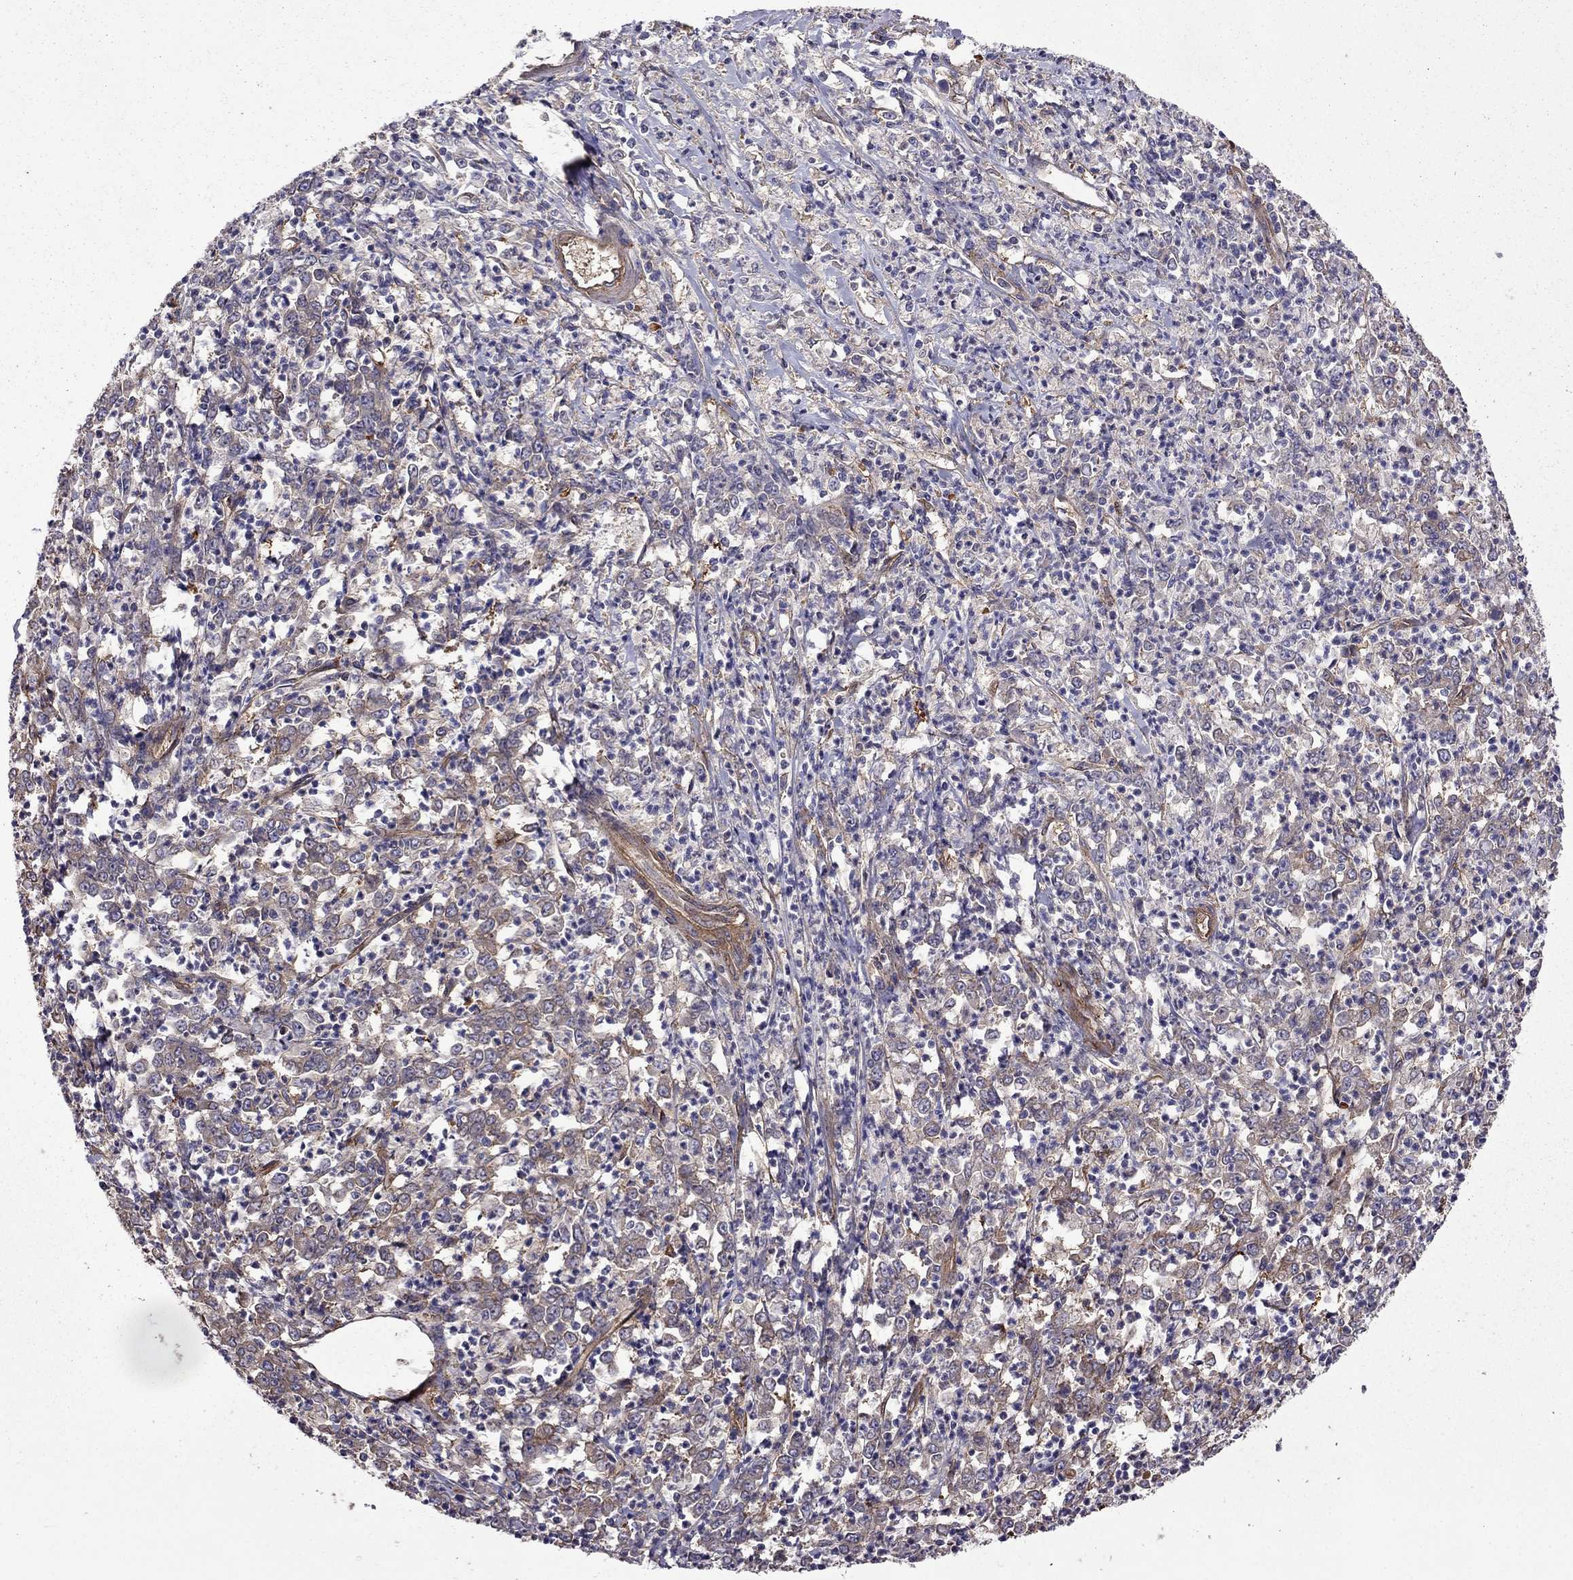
{"staining": {"intensity": "weak", "quantity": ">75%", "location": "cytoplasmic/membranous"}, "tissue": "stomach cancer", "cell_type": "Tumor cells", "image_type": "cancer", "snomed": [{"axis": "morphology", "description": "Adenocarcinoma, NOS"}, {"axis": "topography", "description": "Stomach, lower"}], "caption": "Brown immunohistochemical staining in human stomach adenocarcinoma reveals weak cytoplasmic/membranous staining in approximately >75% of tumor cells.", "gene": "ITGB1", "patient": {"sex": "female", "age": 71}}